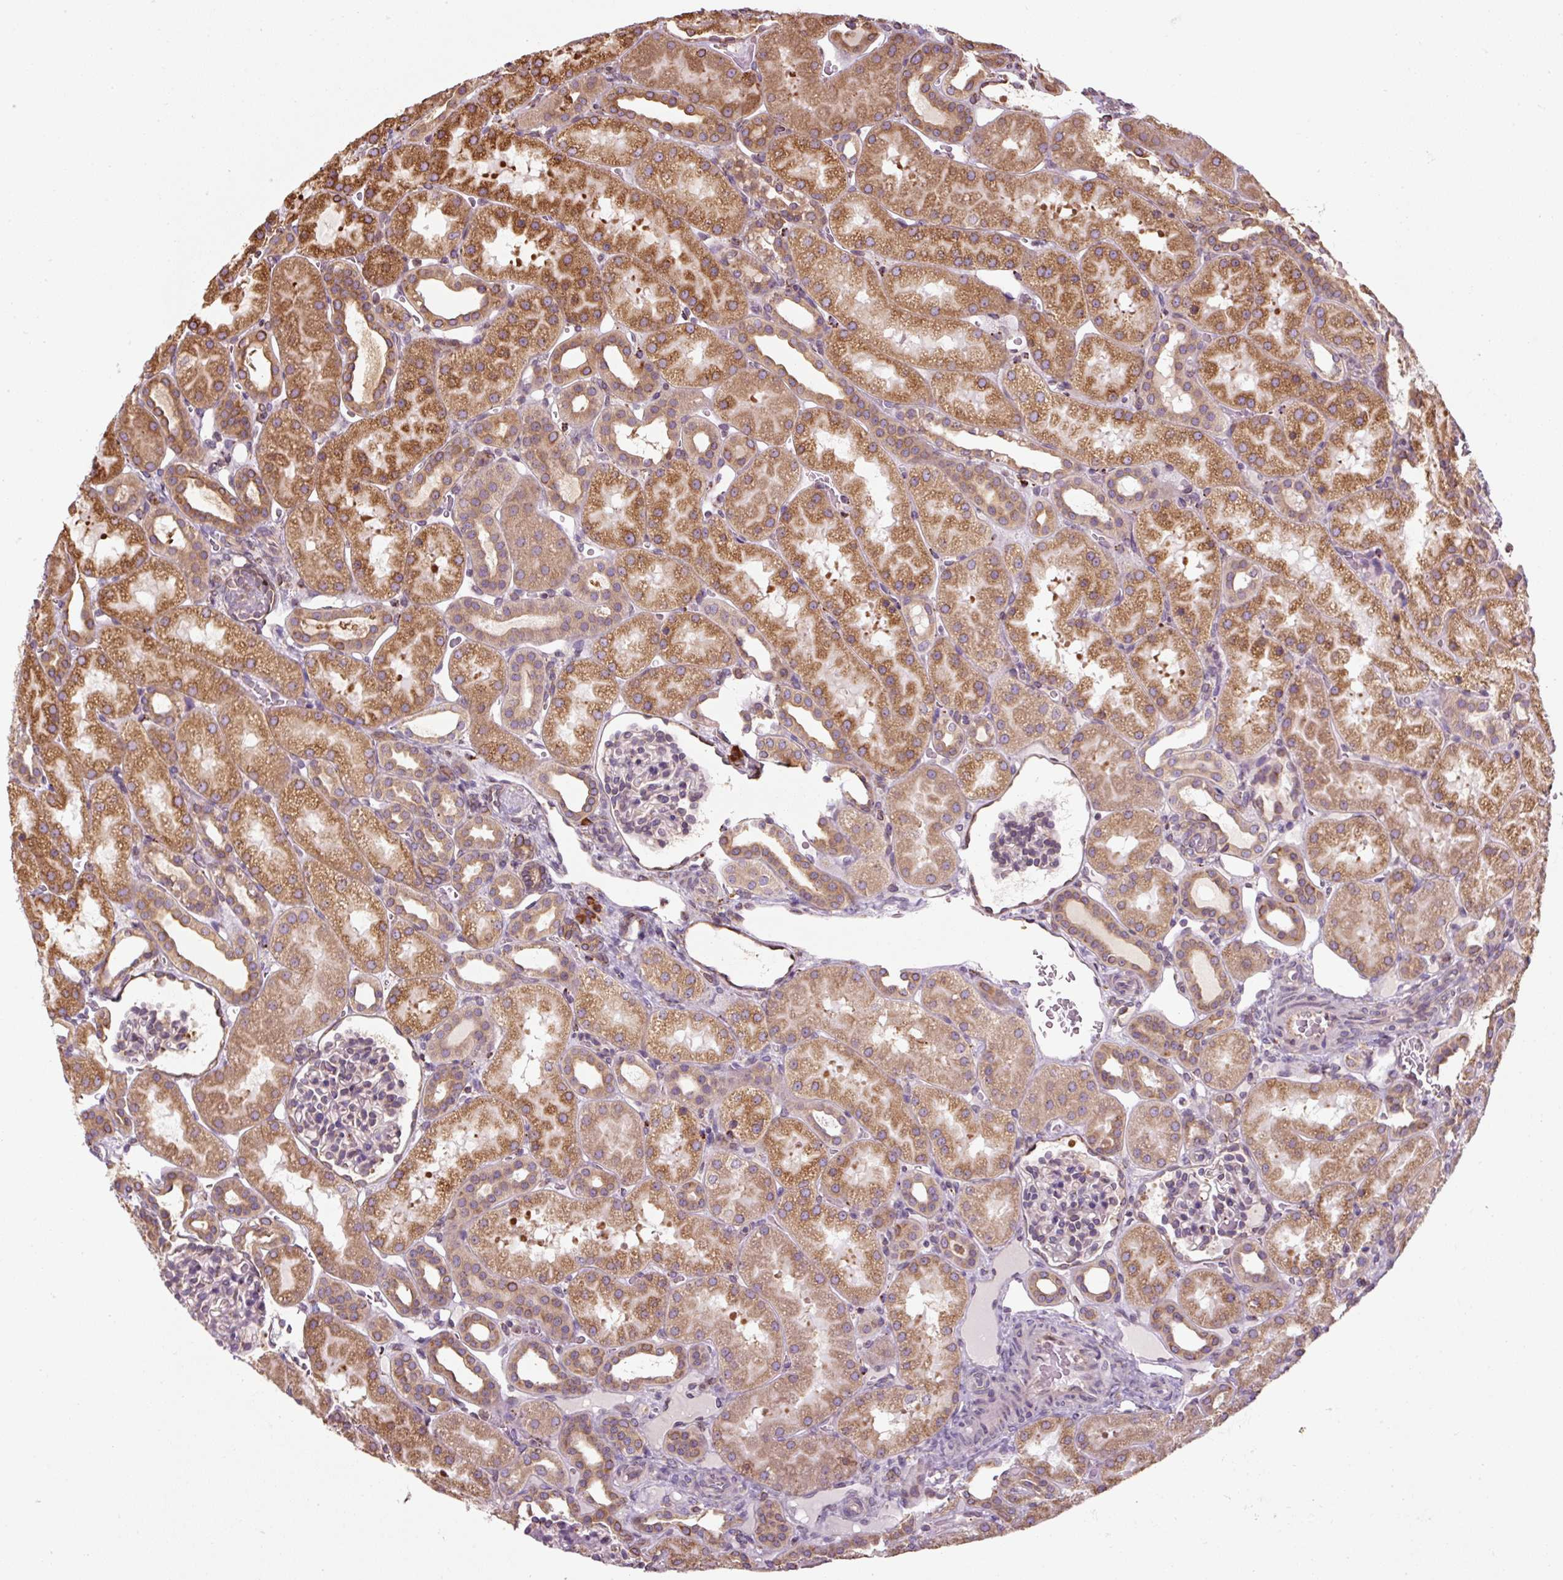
{"staining": {"intensity": "moderate", "quantity": "25%-75%", "location": "cytoplasmic/membranous"}, "tissue": "kidney", "cell_type": "Cells in glomeruli", "image_type": "normal", "snomed": [{"axis": "morphology", "description": "Normal tissue, NOS"}, {"axis": "topography", "description": "Kidney"}], "caption": "Benign kidney displays moderate cytoplasmic/membranous staining in about 25%-75% of cells in glomeruli, visualized by immunohistochemistry.", "gene": "PRKCSH", "patient": {"sex": "male", "age": 2}}